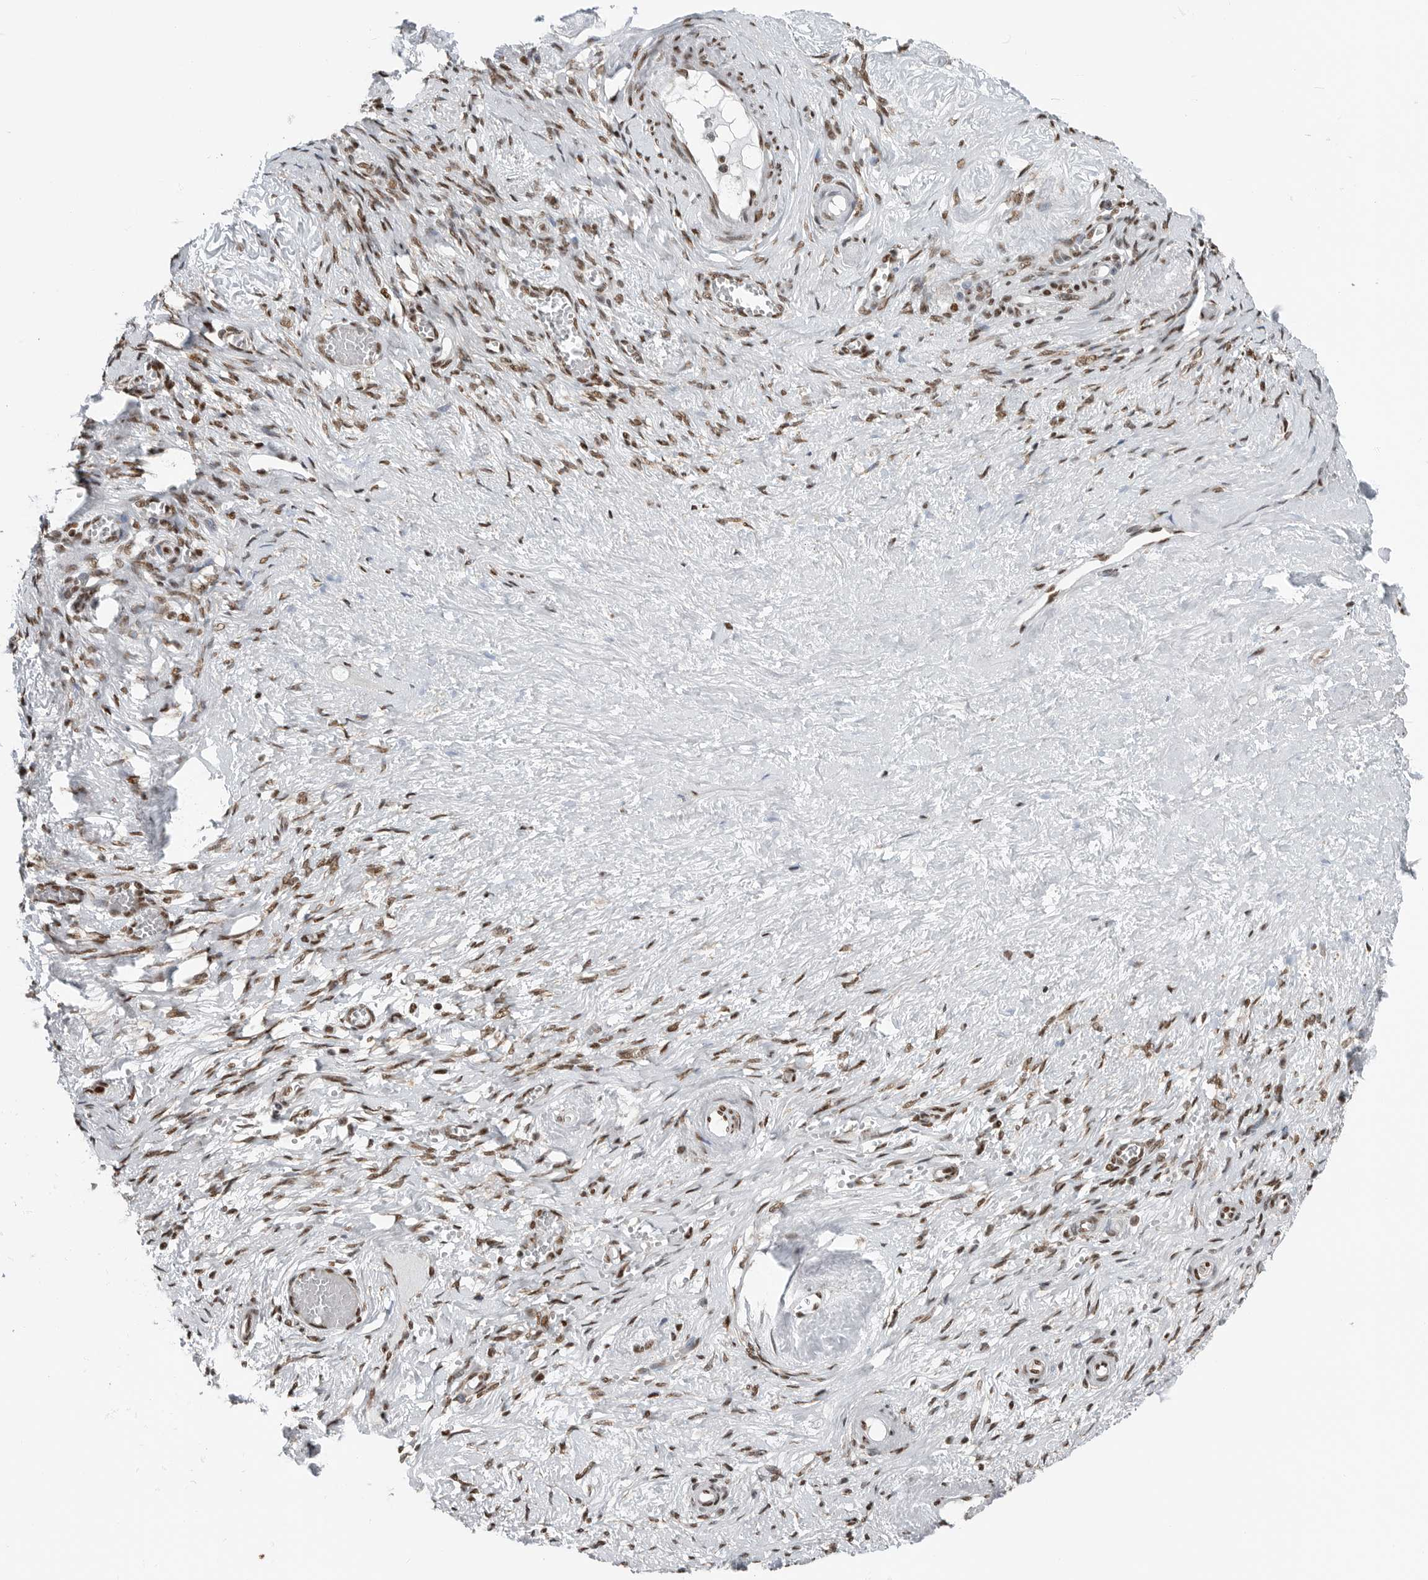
{"staining": {"intensity": "strong", "quantity": ">75%", "location": "nuclear"}, "tissue": "adipose tissue", "cell_type": "Adipocytes", "image_type": "normal", "snomed": [{"axis": "morphology", "description": "Normal tissue, NOS"}, {"axis": "topography", "description": "Vascular tissue"}, {"axis": "topography", "description": "Fallopian tube"}, {"axis": "topography", "description": "Ovary"}], "caption": "Adipose tissue was stained to show a protein in brown. There is high levels of strong nuclear positivity in about >75% of adipocytes.", "gene": "BLZF1", "patient": {"sex": "female", "age": 67}}